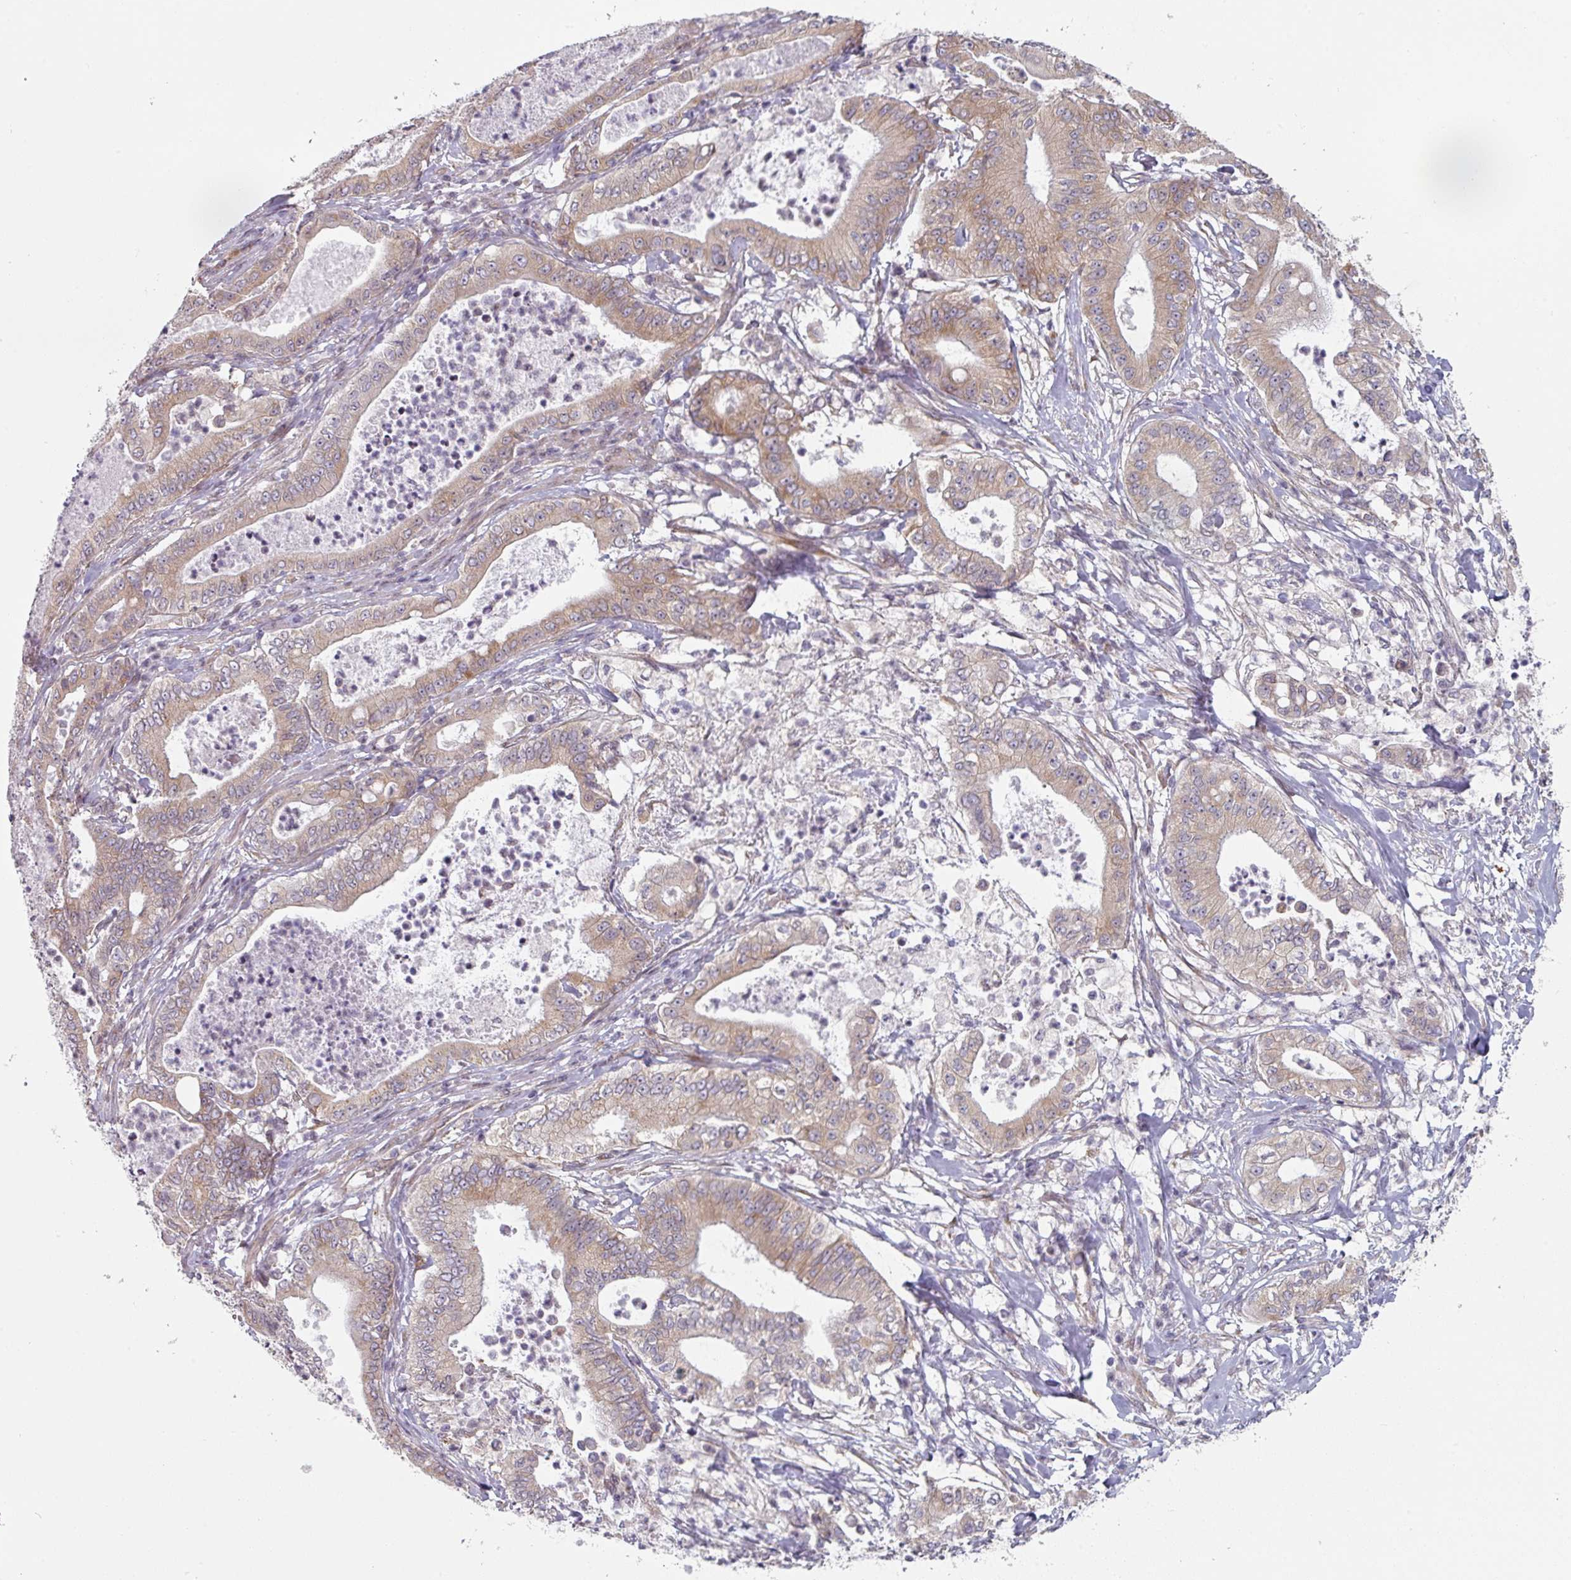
{"staining": {"intensity": "moderate", "quantity": ">75%", "location": "cytoplasmic/membranous"}, "tissue": "pancreatic cancer", "cell_type": "Tumor cells", "image_type": "cancer", "snomed": [{"axis": "morphology", "description": "Adenocarcinoma, NOS"}, {"axis": "topography", "description": "Pancreas"}], "caption": "Immunohistochemical staining of pancreatic cancer (adenocarcinoma) shows medium levels of moderate cytoplasmic/membranous protein staining in approximately >75% of tumor cells.", "gene": "TAPT1", "patient": {"sex": "male", "age": 71}}